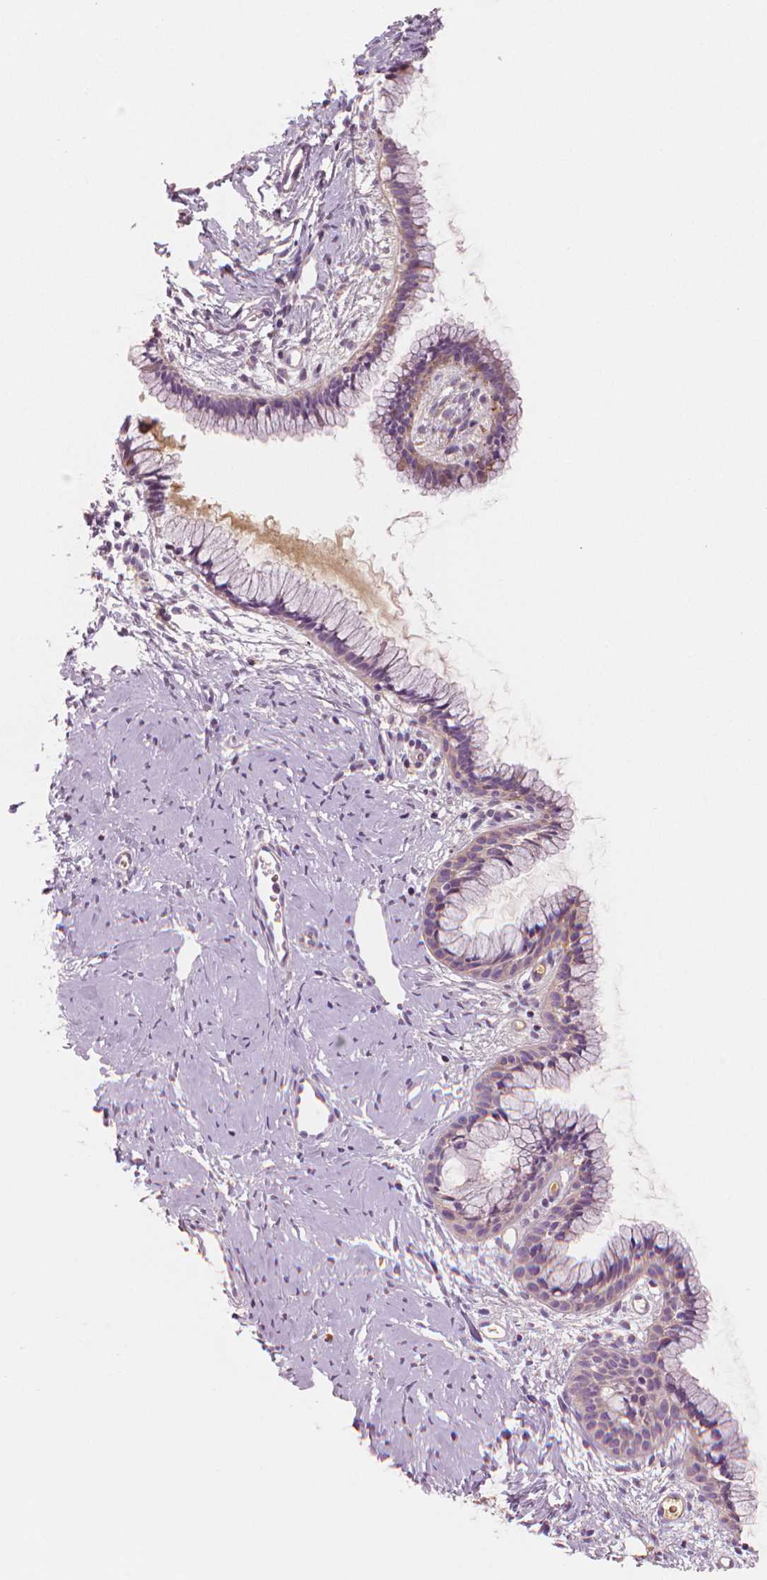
{"staining": {"intensity": "negative", "quantity": "none", "location": "none"}, "tissue": "cervix", "cell_type": "Glandular cells", "image_type": "normal", "snomed": [{"axis": "morphology", "description": "Normal tissue, NOS"}, {"axis": "topography", "description": "Cervix"}], "caption": "Immunohistochemistry of benign cervix displays no positivity in glandular cells. (DAB (3,3'-diaminobenzidine) IHC visualized using brightfield microscopy, high magnification).", "gene": "APOA4", "patient": {"sex": "female", "age": 40}}